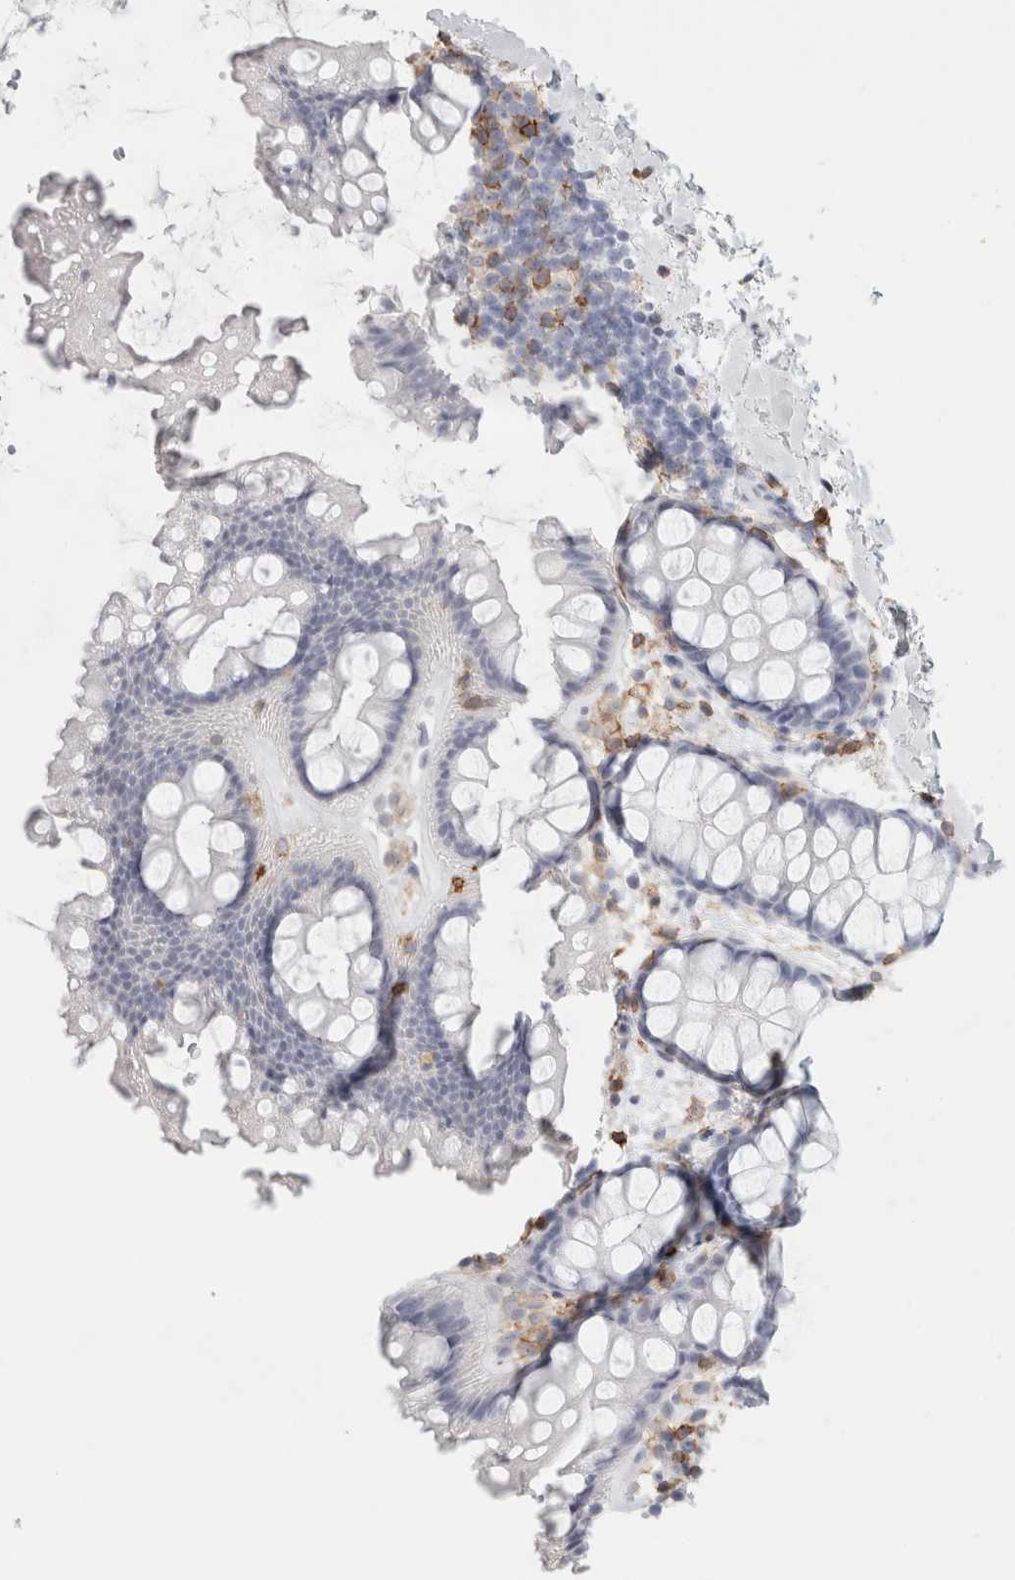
{"staining": {"intensity": "negative", "quantity": "none", "location": "none"}, "tissue": "rectum", "cell_type": "Glandular cells", "image_type": "normal", "snomed": [{"axis": "morphology", "description": "Normal tissue, NOS"}, {"axis": "topography", "description": "Rectum"}], "caption": "Image shows no significant protein staining in glandular cells of normal rectum.", "gene": "P2RY2", "patient": {"sex": "female", "age": 65}}